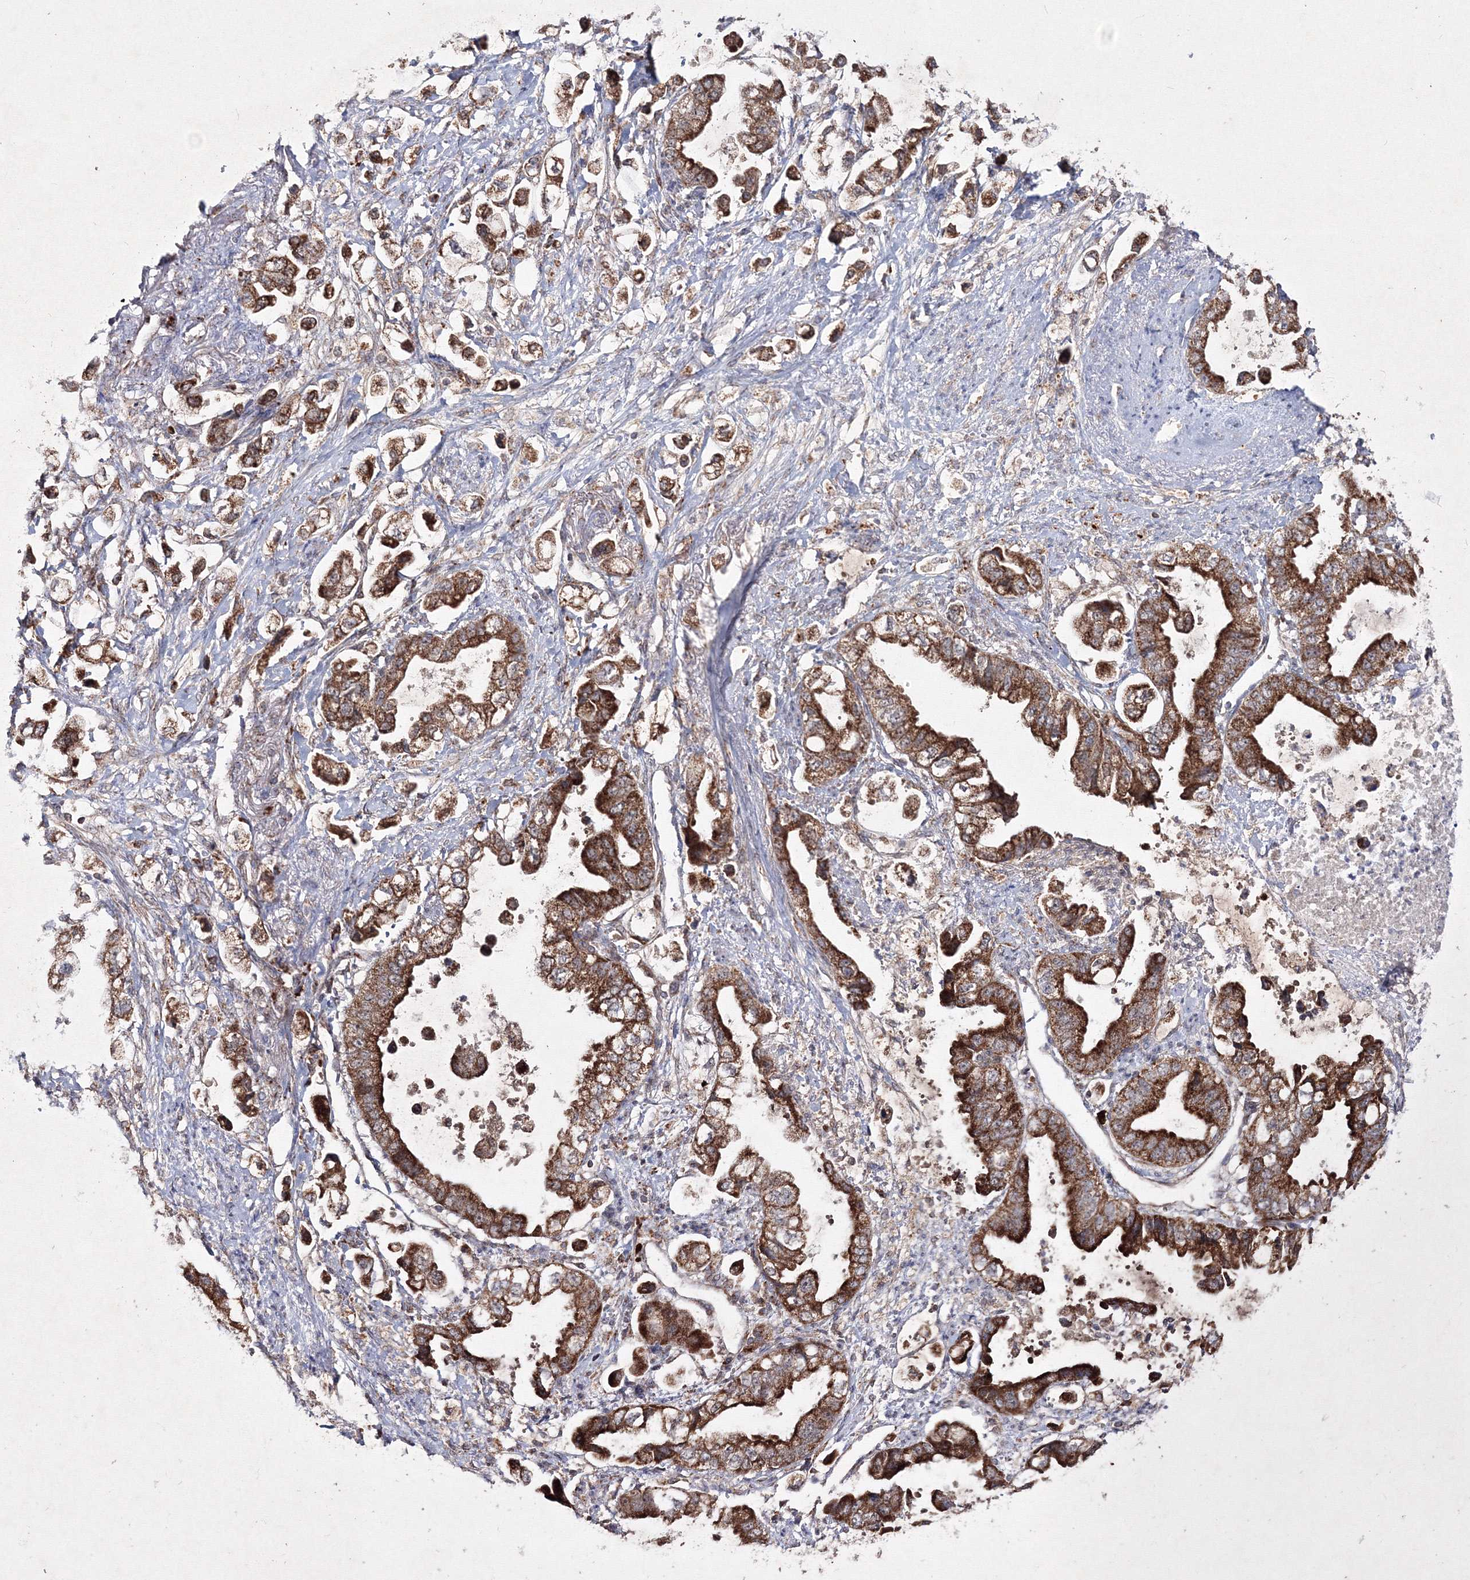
{"staining": {"intensity": "strong", "quantity": ">75%", "location": "cytoplasmic/membranous"}, "tissue": "stomach cancer", "cell_type": "Tumor cells", "image_type": "cancer", "snomed": [{"axis": "morphology", "description": "Adenocarcinoma, NOS"}, {"axis": "topography", "description": "Stomach"}], "caption": "Immunohistochemical staining of stomach adenocarcinoma demonstrates high levels of strong cytoplasmic/membranous protein positivity in about >75% of tumor cells.", "gene": "PEX13", "patient": {"sex": "male", "age": 62}}